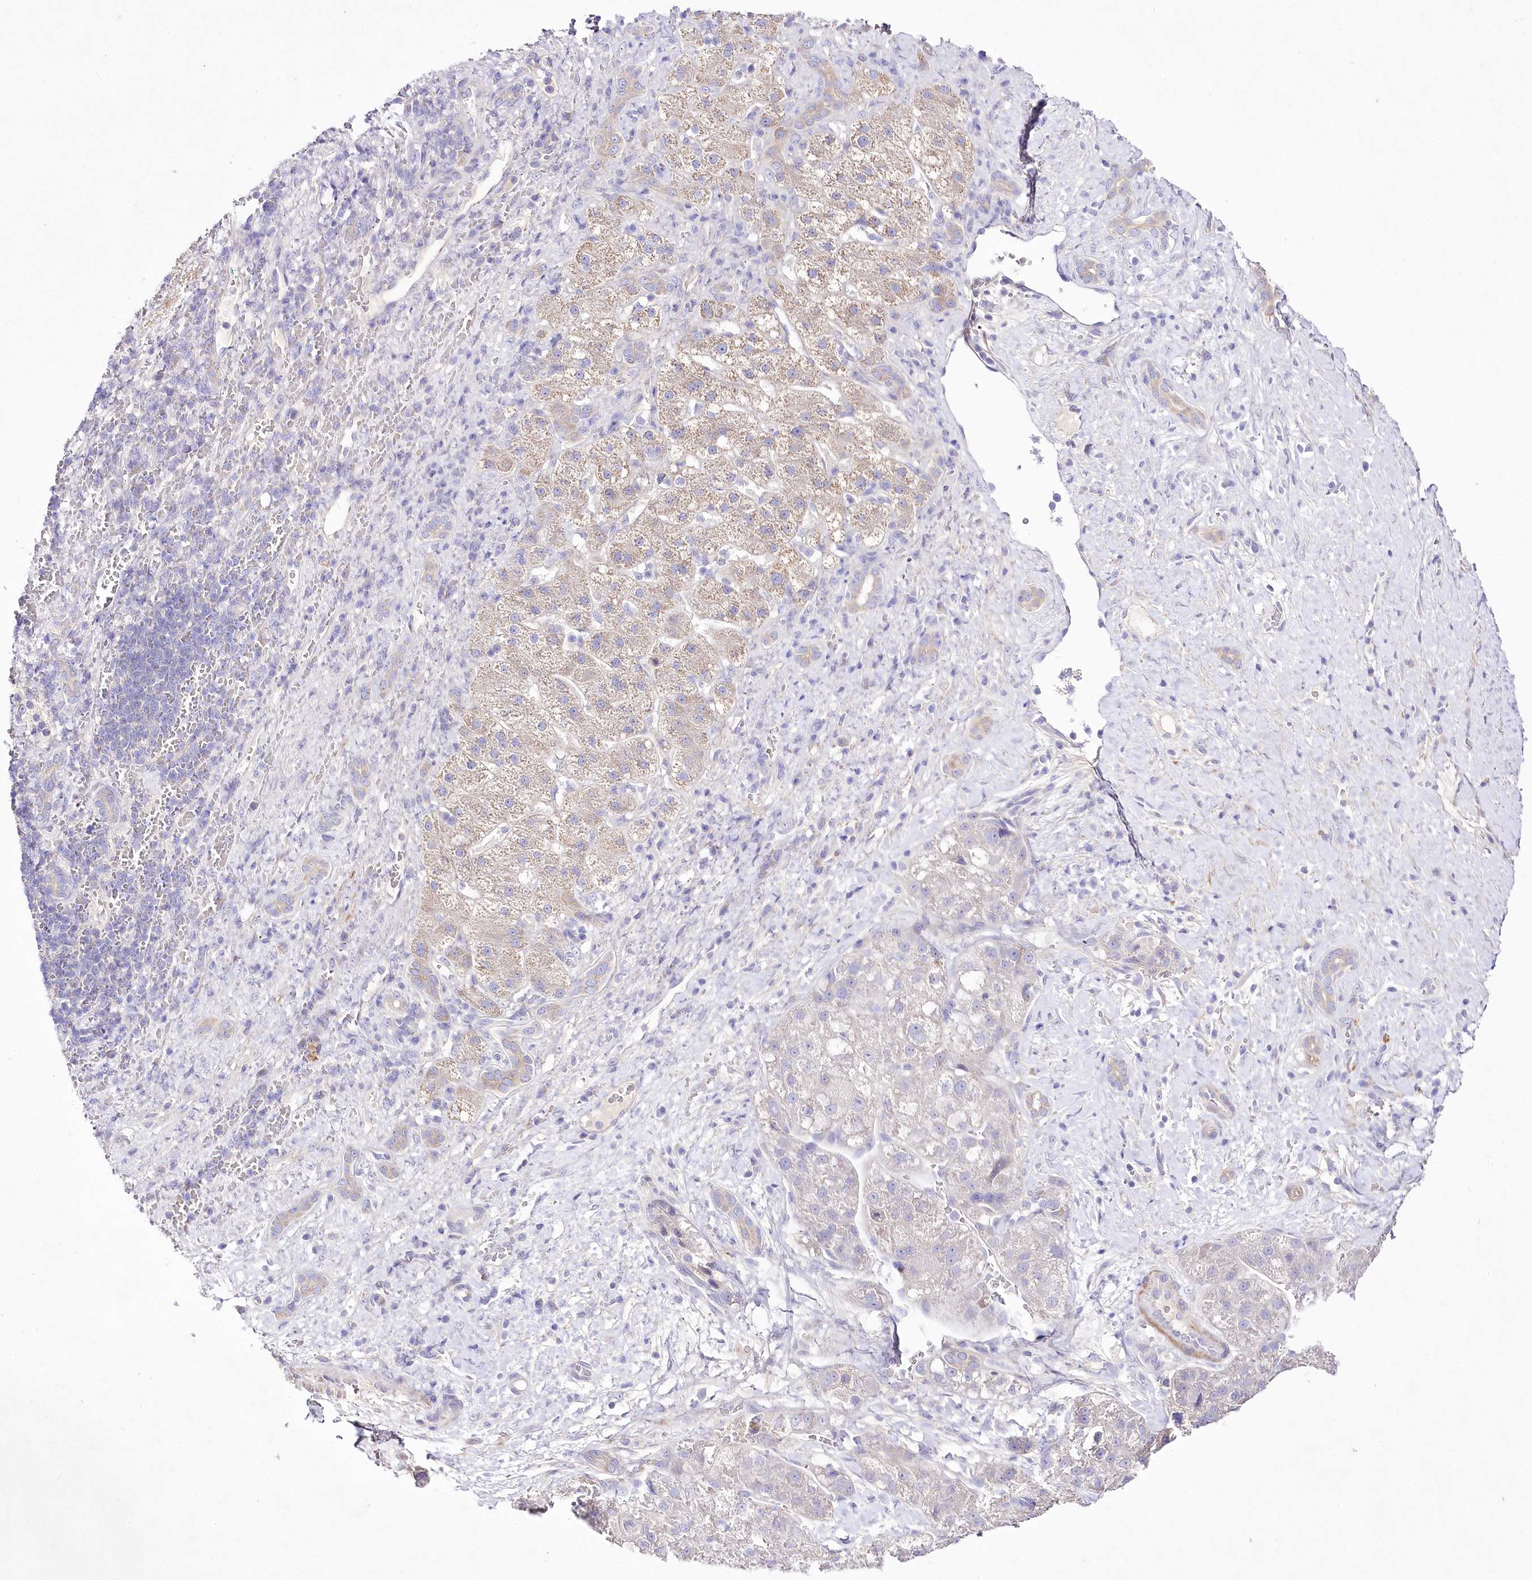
{"staining": {"intensity": "moderate", "quantity": "<25%", "location": "cytoplasmic/membranous"}, "tissue": "liver cancer", "cell_type": "Tumor cells", "image_type": "cancer", "snomed": [{"axis": "morphology", "description": "Normal tissue, NOS"}, {"axis": "morphology", "description": "Carcinoma, Hepatocellular, NOS"}, {"axis": "topography", "description": "Liver"}], "caption": "Tumor cells exhibit low levels of moderate cytoplasmic/membranous expression in about <25% of cells in human liver cancer (hepatocellular carcinoma). (Stains: DAB in brown, nuclei in blue, Microscopy: brightfield microscopy at high magnification).", "gene": "LRRC14B", "patient": {"sex": "male", "age": 57}}